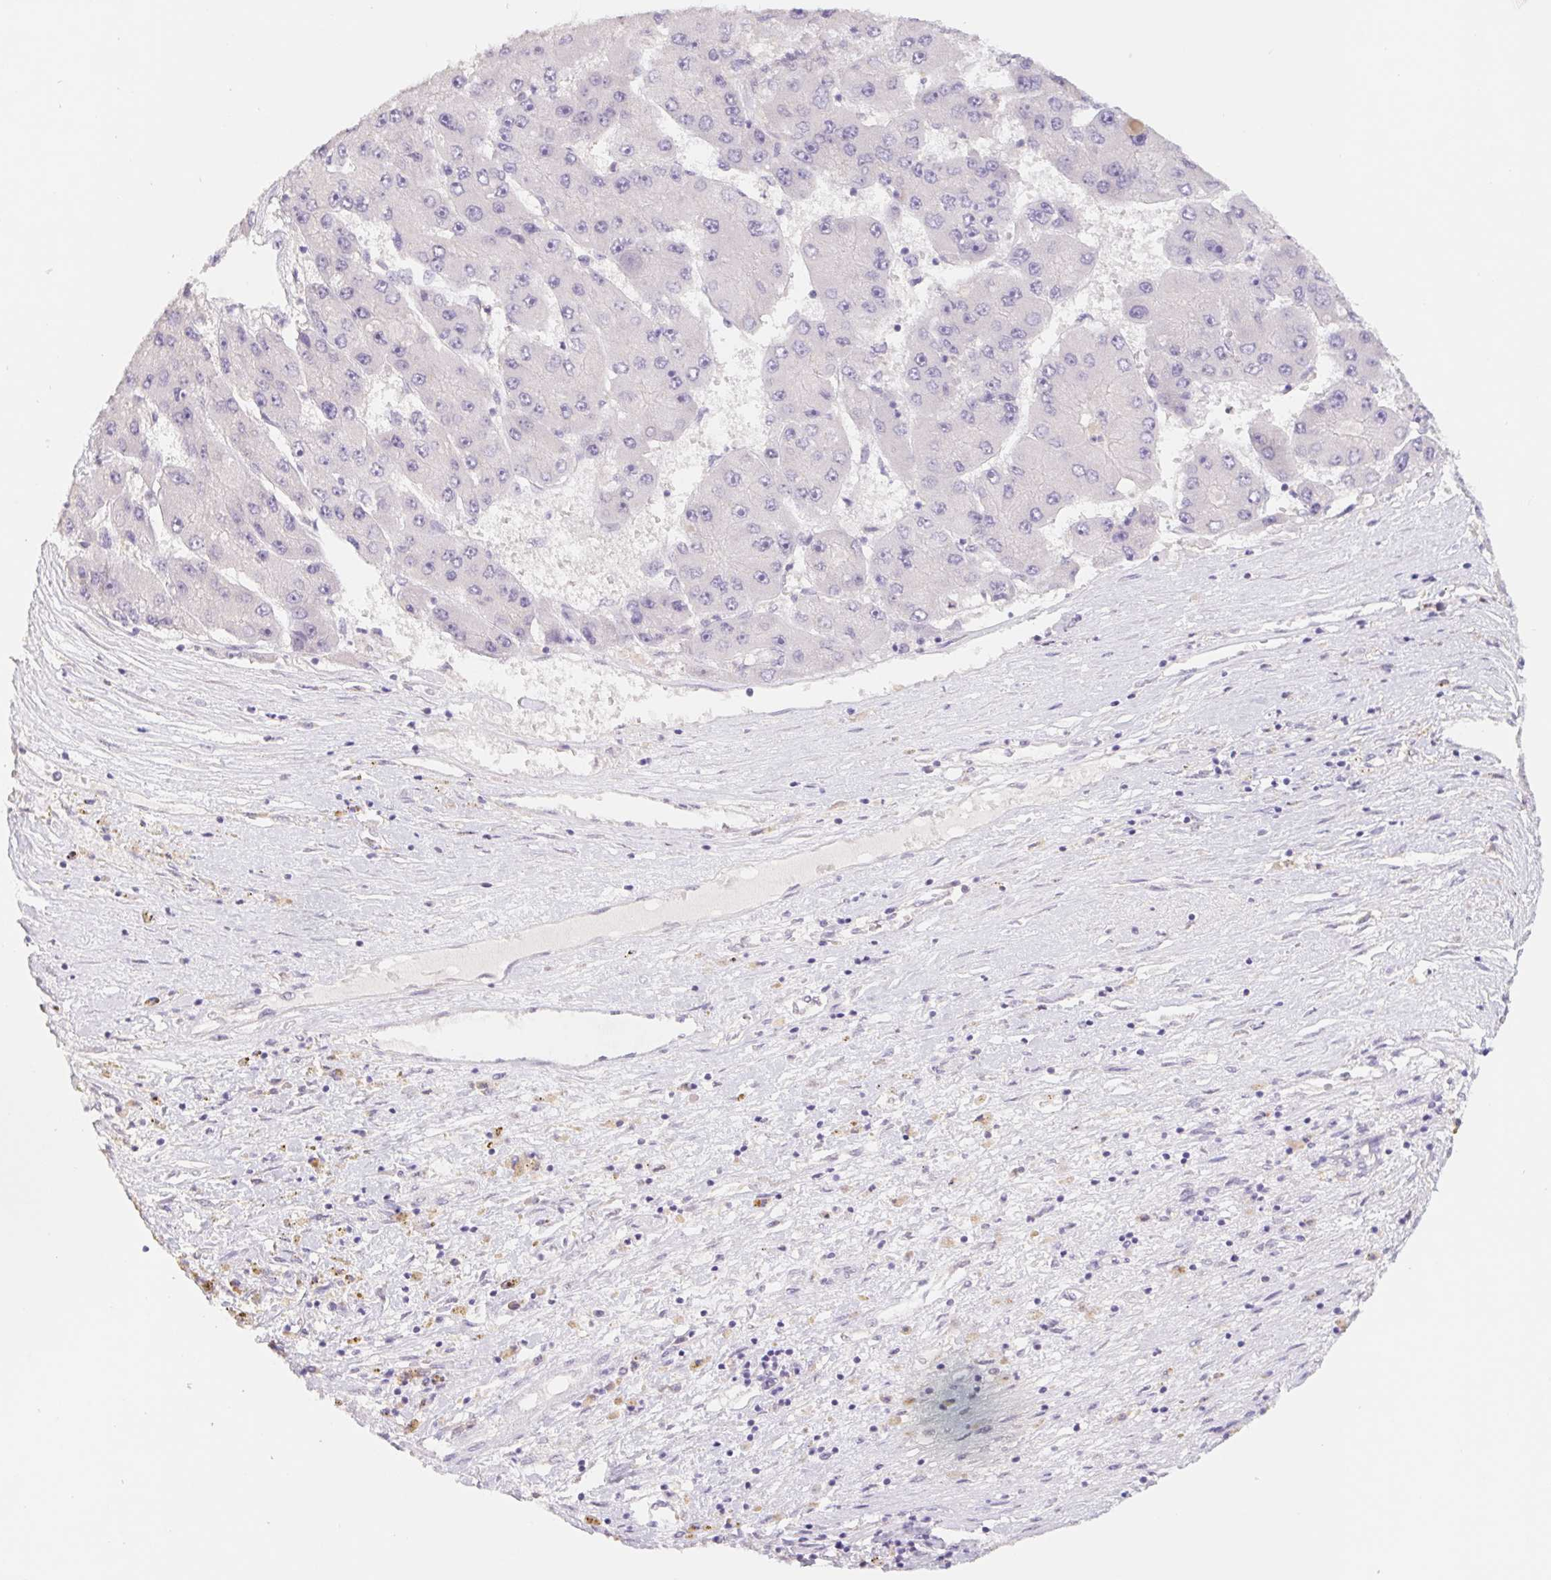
{"staining": {"intensity": "negative", "quantity": "none", "location": "none"}, "tissue": "liver cancer", "cell_type": "Tumor cells", "image_type": "cancer", "snomed": [{"axis": "morphology", "description": "Carcinoma, Hepatocellular, NOS"}, {"axis": "topography", "description": "Liver"}], "caption": "Protein analysis of liver cancer demonstrates no significant staining in tumor cells. (Stains: DAB (3,3'-diaminobenzidine) IHC with hematoxylin counter stain, Microscopy: brightfield microscopy at high magnification).", "gene": "PNMA8B", "patient": {"sex": "female", "age": 61}}